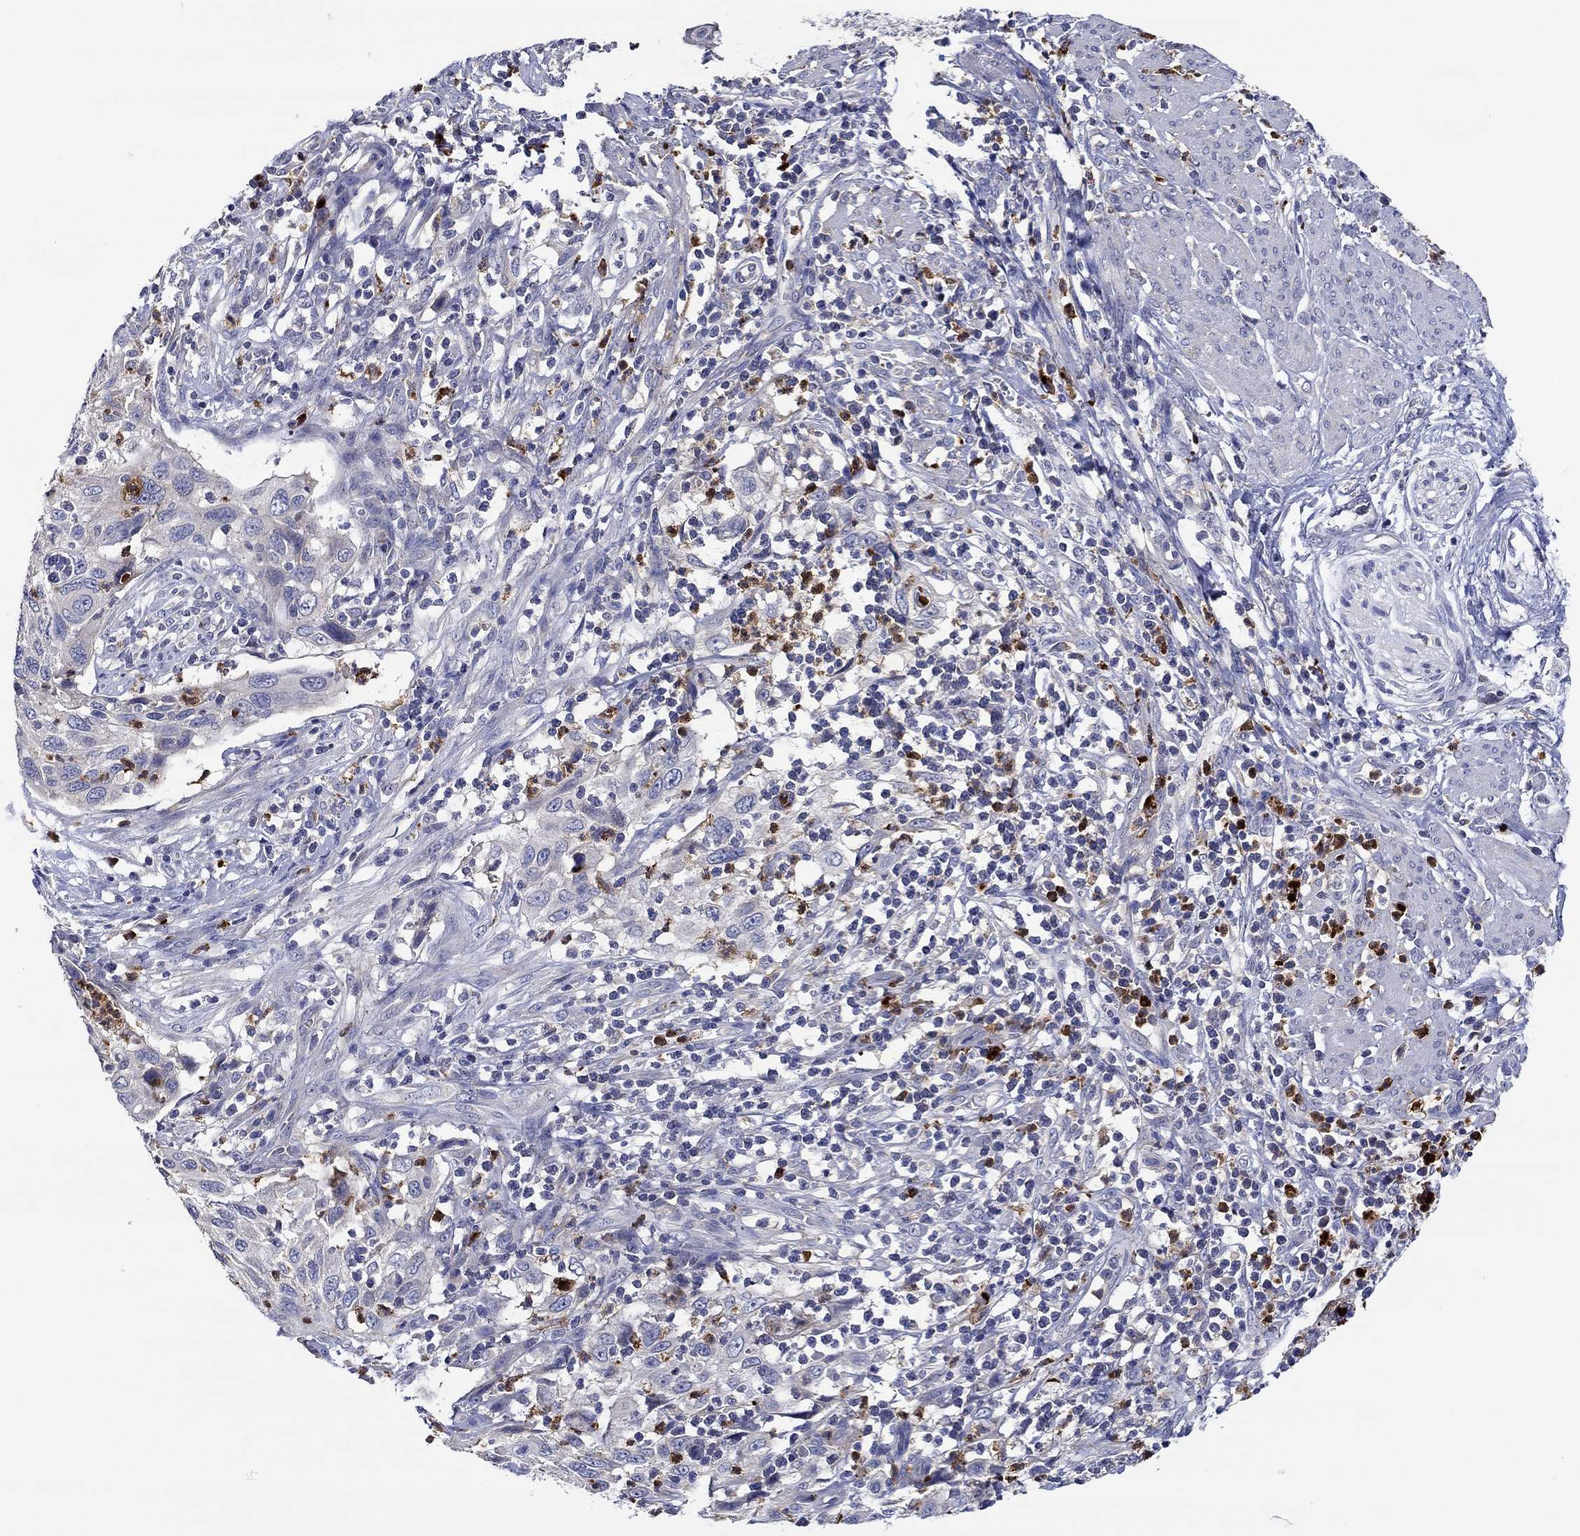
{"staining": {"intensity": "negative", "quantity": "none", "location": "none"}, "tissue": "cervical cancer", "cell_type": "Tumor cells", "image_type": "cancer", "snomed": [{"axis": "morphology", "description": "Squamous cell carcinoma, NOS"}, {"axis": "topography", "description": "Cervix"}], "caption": "The micrograph demonstrates no staining of tumor cells in squamous cell carcinoma (cervical). (Immunohistochemistry, brightfield microscopy, high magnification).", "gene": "CHIT1", "patient": {"sex": "female", "age": 70}}